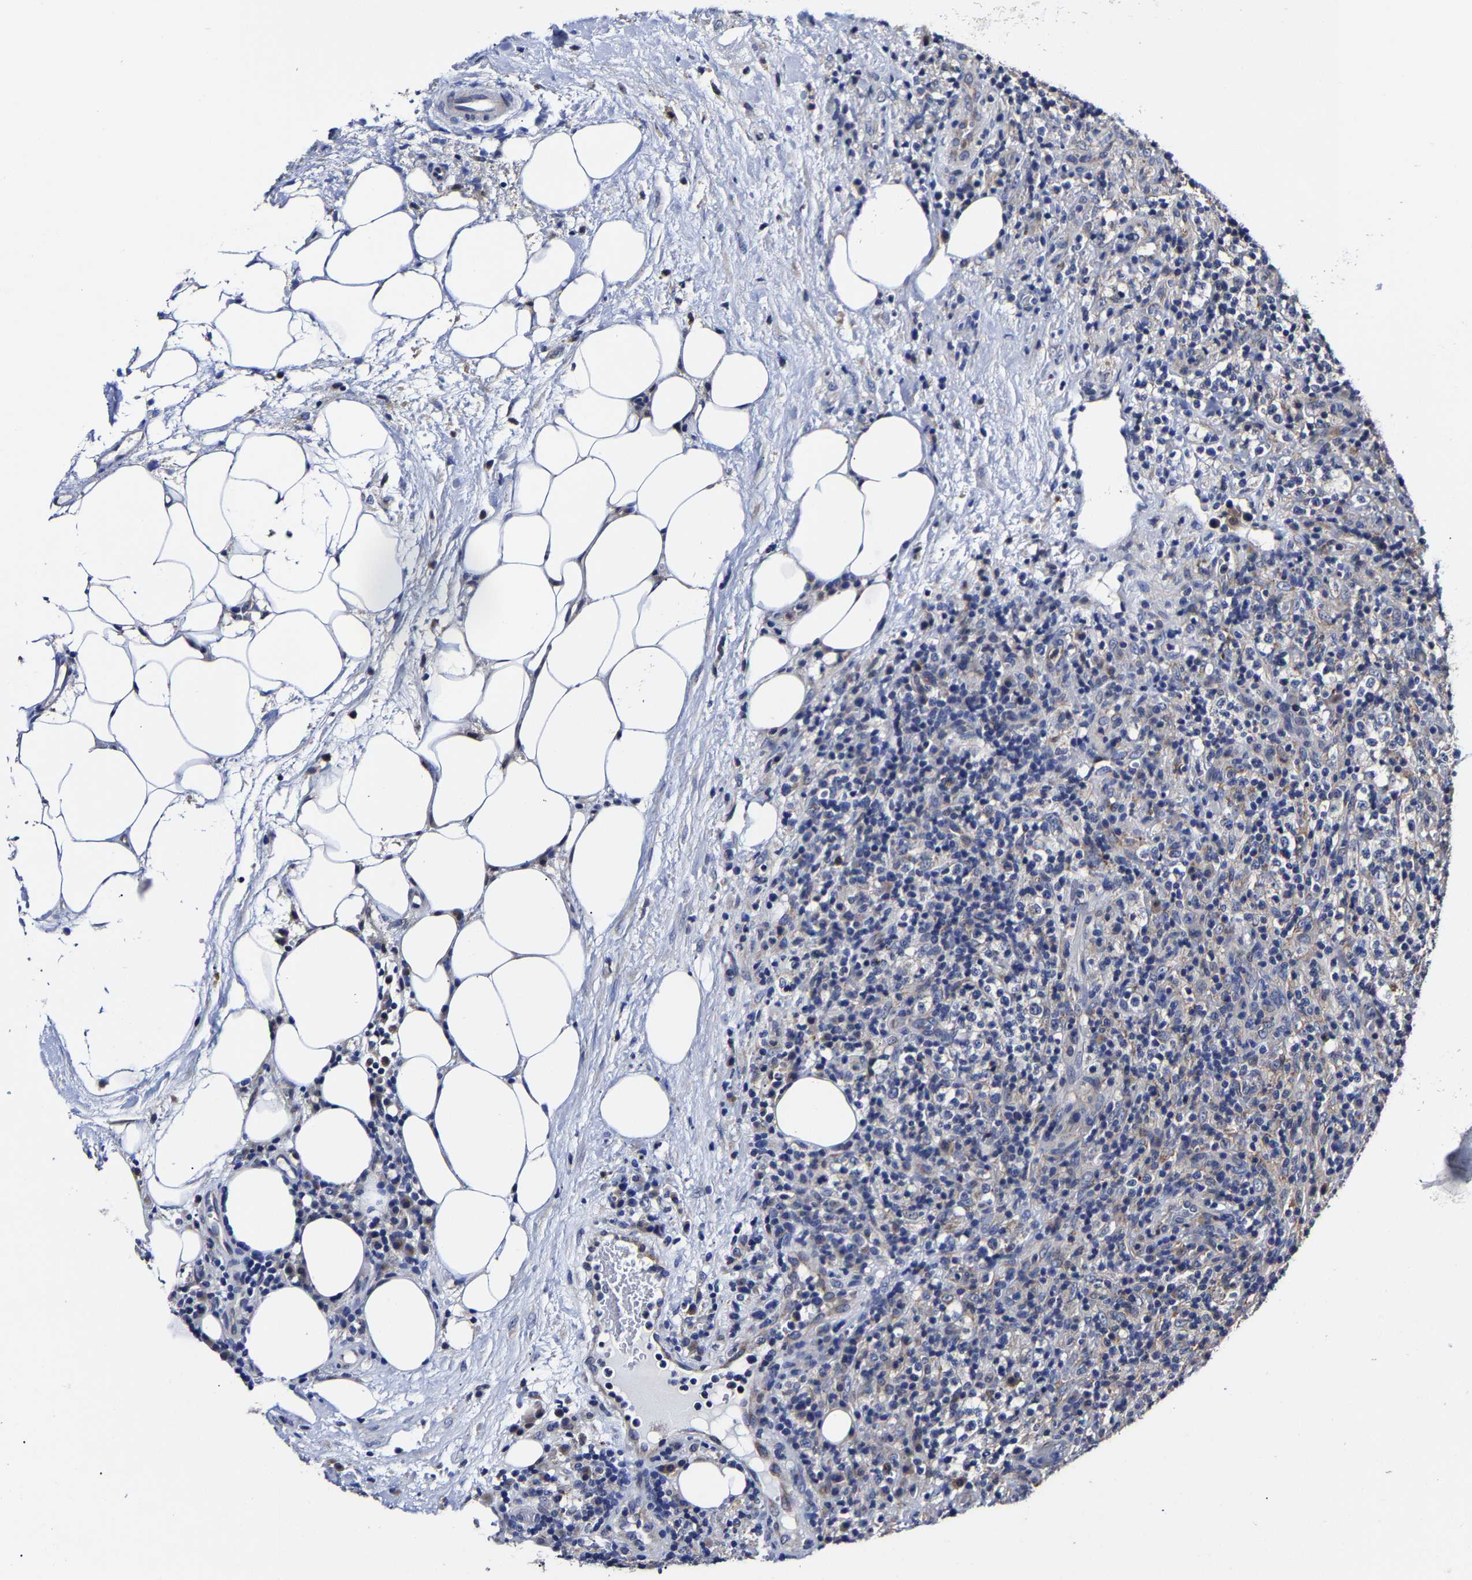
{"staining": {"intensity": "negative", "quantity": "none", "location": "none"}, "tissue": "lymphoma", "cell_type": "Tumor cells", "image_type": "cancer", "snomed": [{"axis": "morphology", "description": "Malignant lymphoma, non-Hodgkin's type, High grade"}, {"axis": "topography", "description": "Lymph node"}], "caption": "High magnification brightfield microscopy of lymphoma stained with DAB (brown) and counterstained with hematoxylin (blue): tumor cells show no significant expression.", "gene": "AASS", "patient": {"sex": "female", "age": 76}}